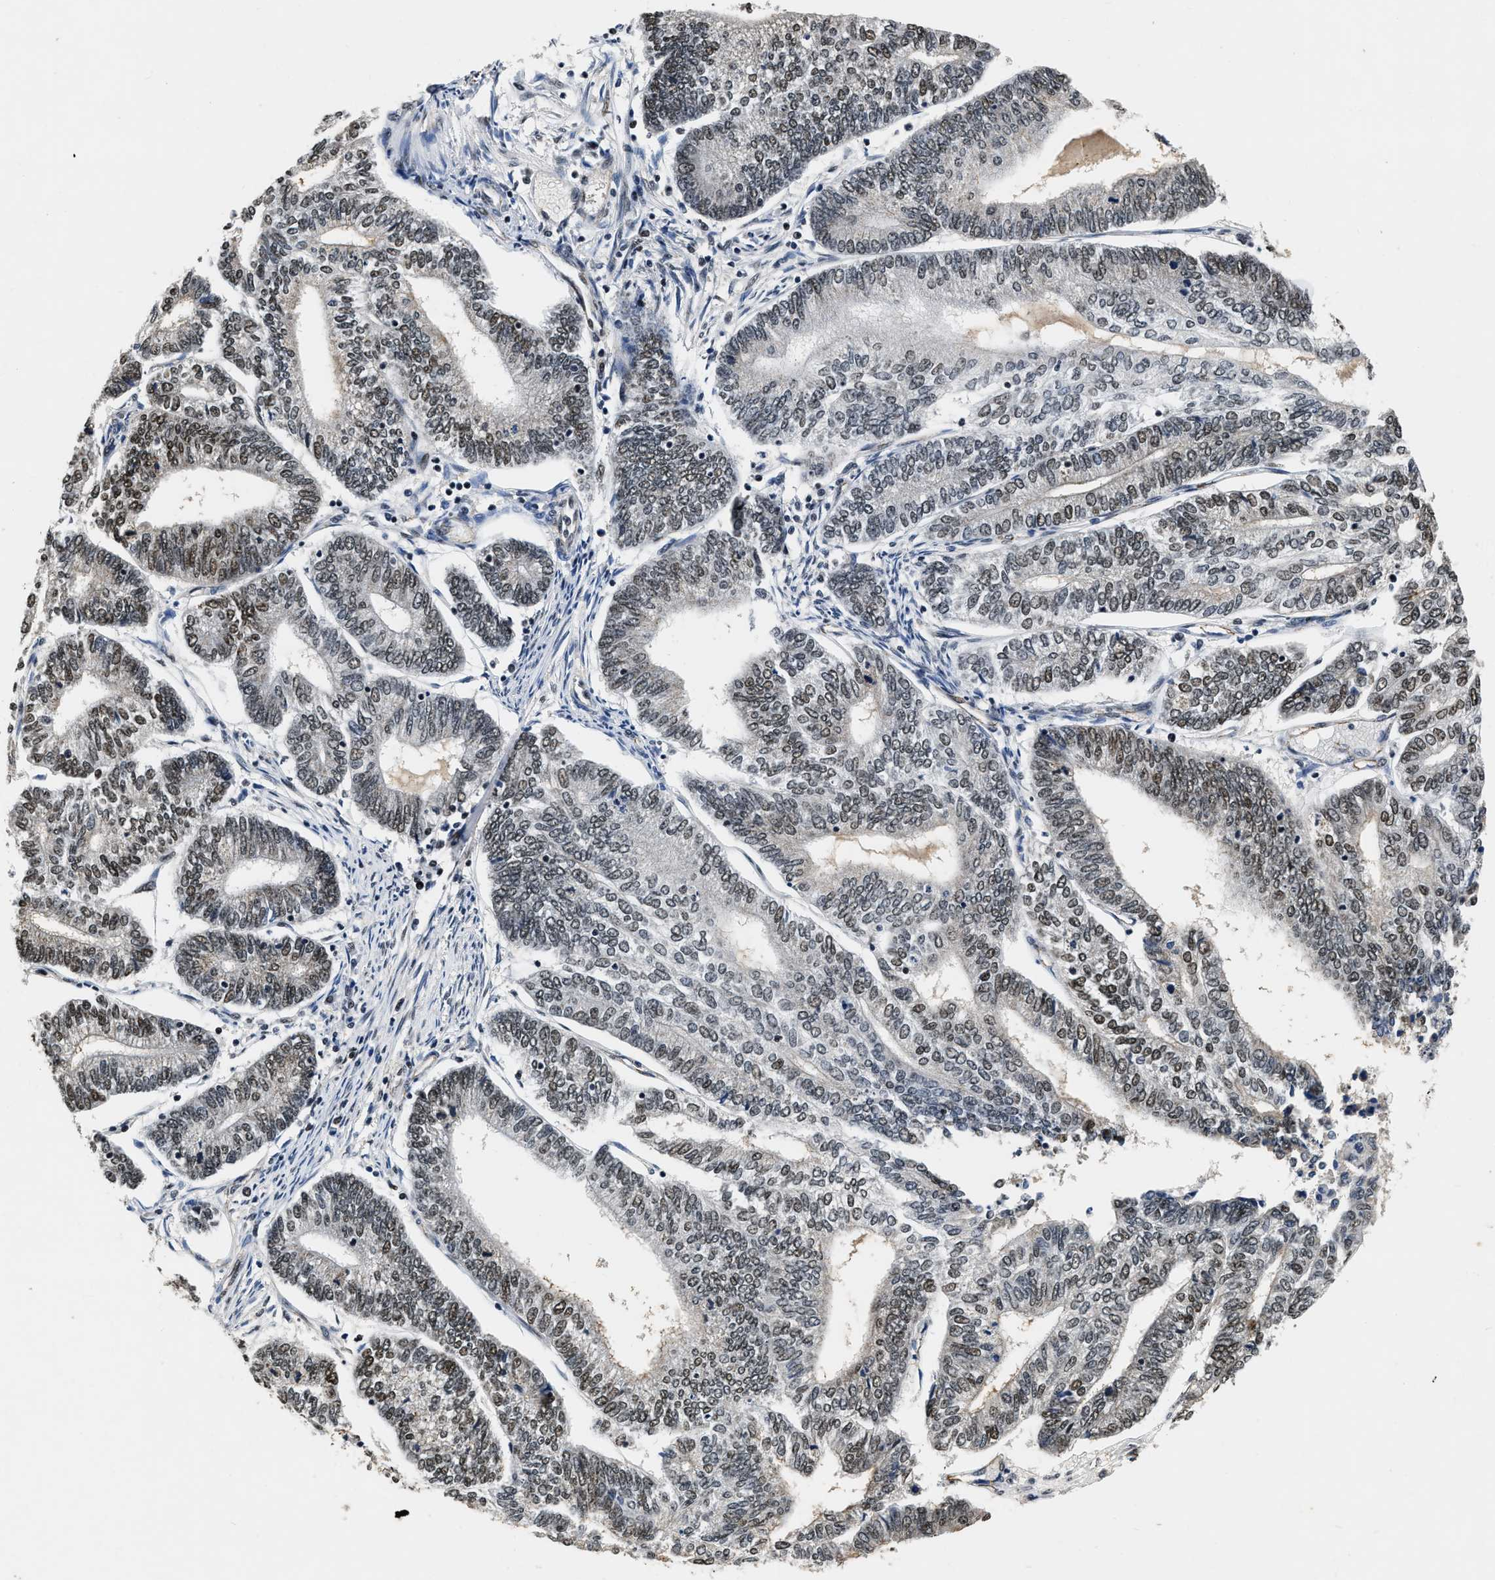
{"staining": {"intensity": "weak", "quantity": ">75%", "location": "nuclear"}, "tissue": "endometrial cancer", "cell_type": "Tumor cells", "image_type": "cancer", "snomed": [{"axis": "morphology", "description": "Adenocarcinoma, NOS"}, {"axis": "topography", "description": "Uterus"}, {"axis": "topography", "description": "Endometrium"}], "caption": "Immunohistochemical staining of endometrial cancer exhibits low levels of weak nuclear protein expression in about >75% of tumor cells. (DAB (3,3'-diaminobenzidine) = brown stain, brightfield microscopy at high magnification).", "gene": "CCNE1", "patient": {"sex": "female", "age": 70}}